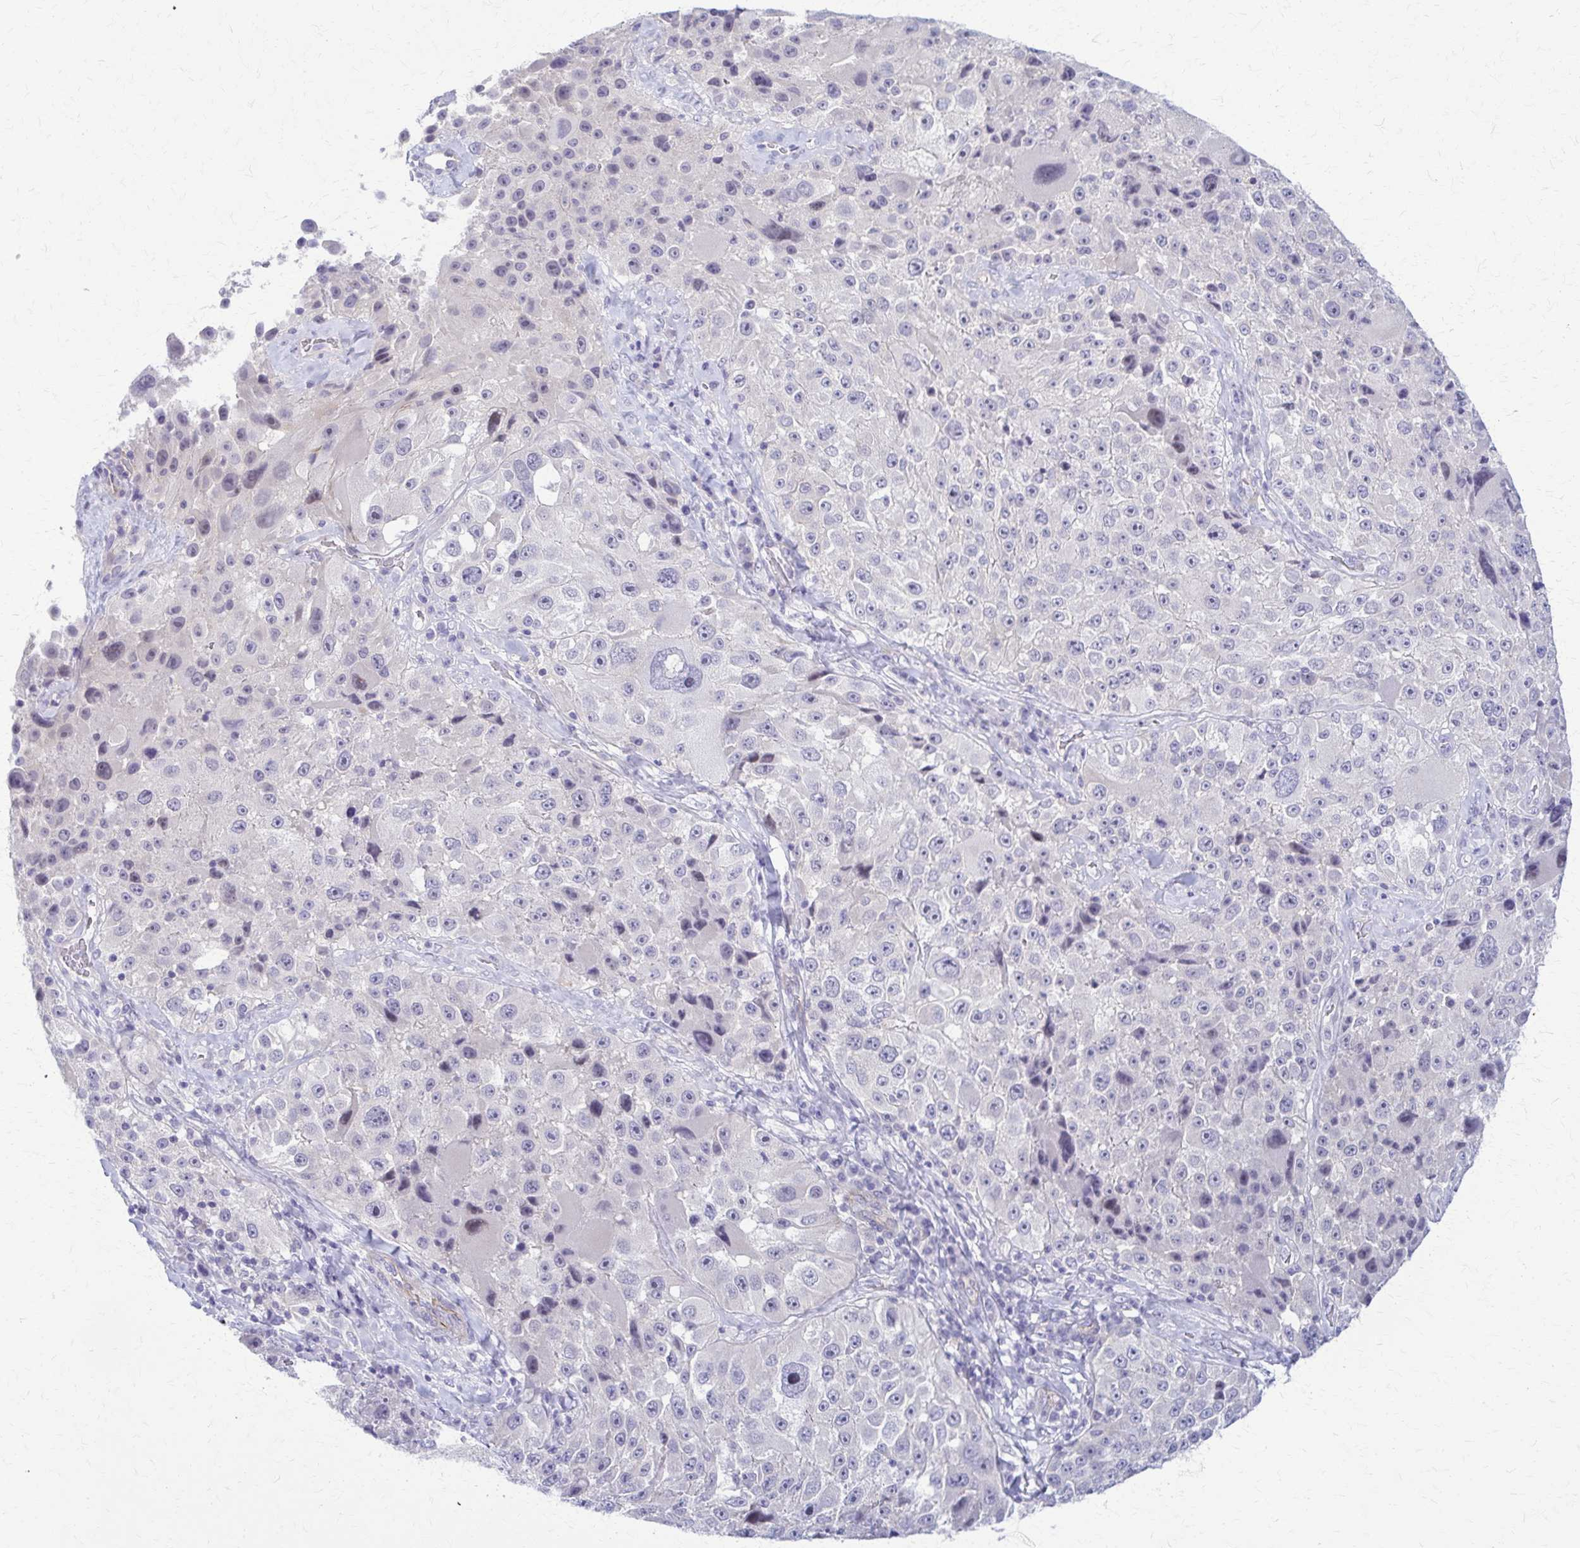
{"staining": {"intensity": "negative", "quantity": "none", "location": "none"}, "tissue": "melanoma", "cell_type": "Tumor cells", "image_type": "cancer", "snomed": [{"axis": "morphology", "description": "Malignant melanoma, Metastatic site"}, {"axis": "topography", "description": "Lymph node"}], "caption": "This micrograph is of melanoma stained with IHC to label a protein in brown with the nuclei are counter-stained blue. There is no staining in tumor cells. (DAB immunohistochemistry, high magnification).", "gene": "RHOBTB2", "patient": {"sex": "male", "age": 62}}